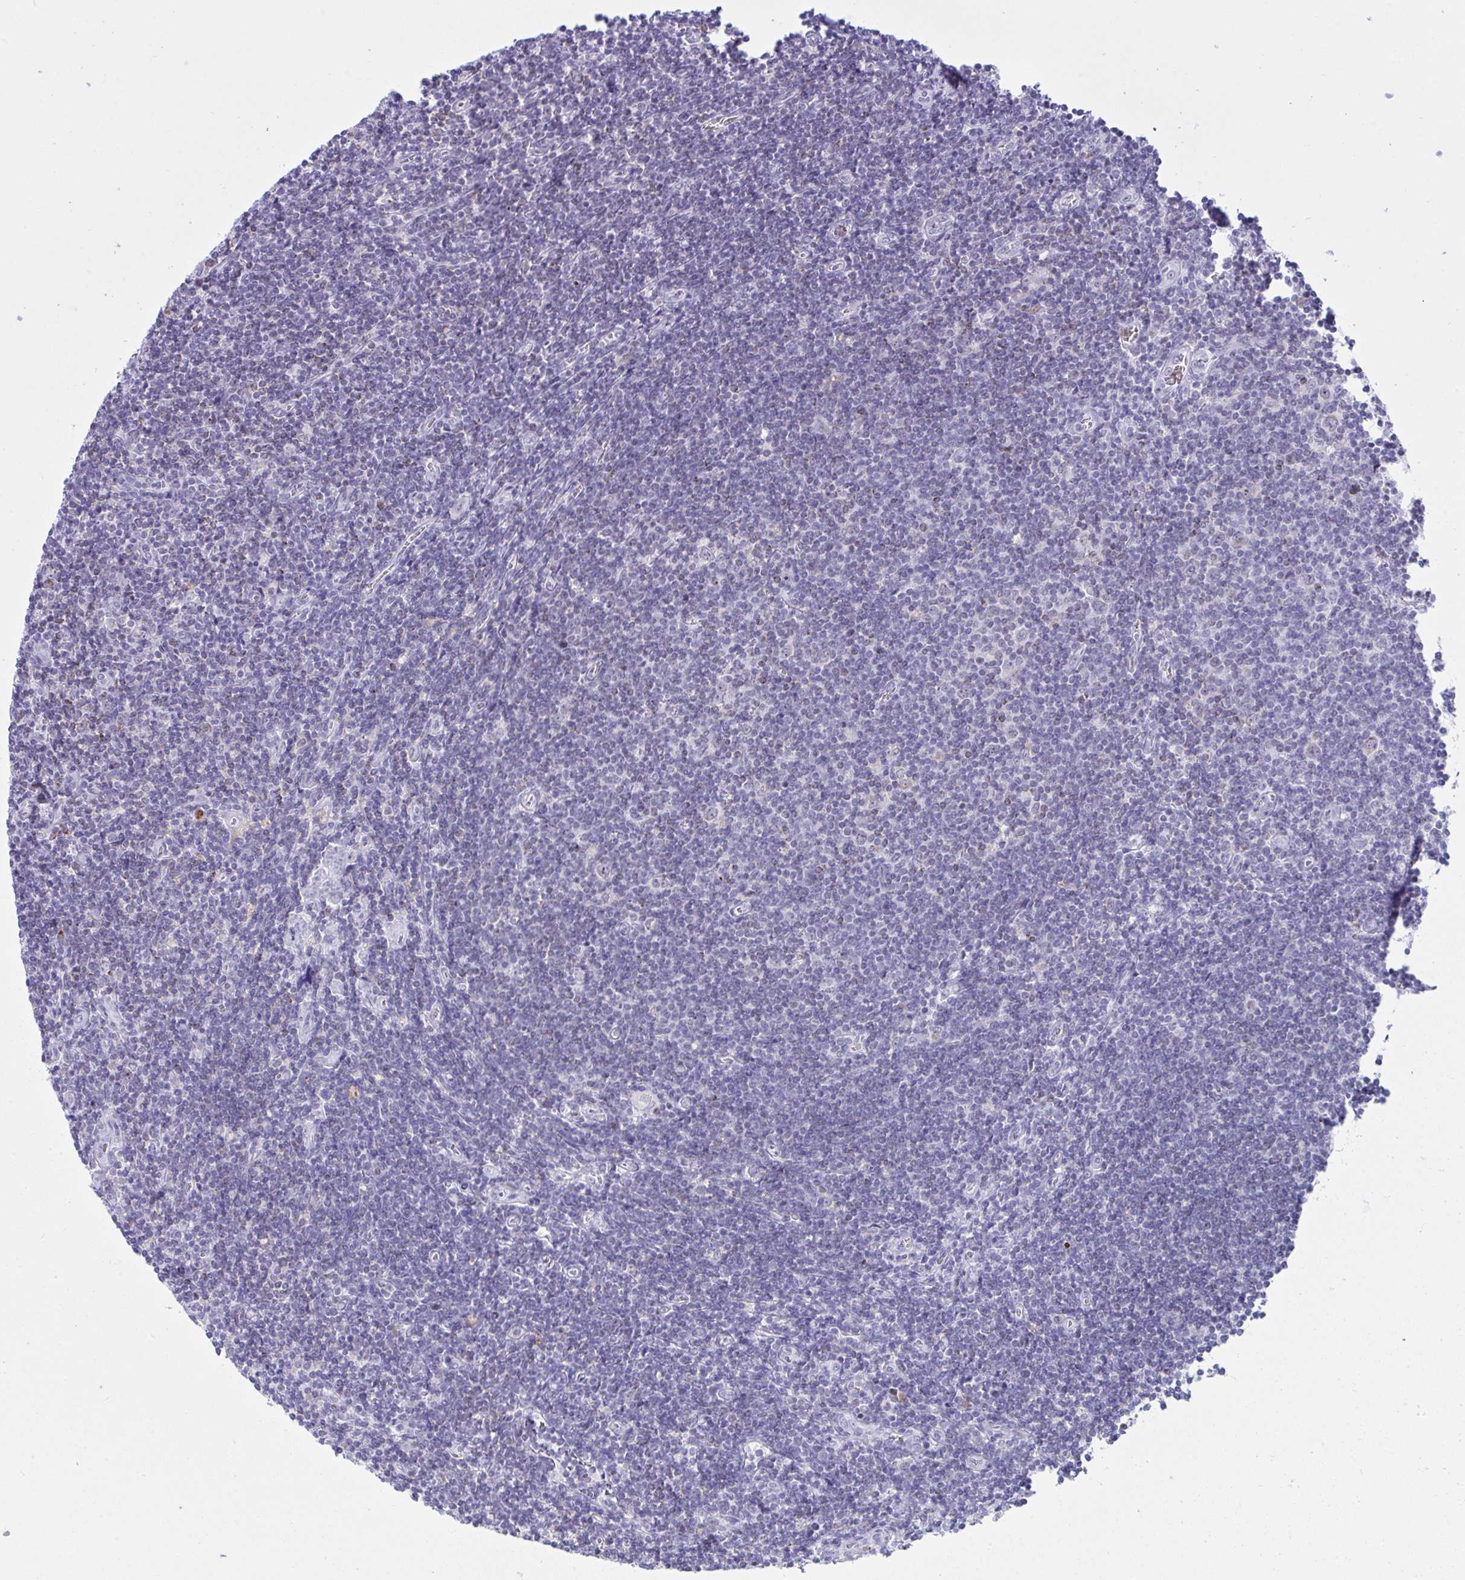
{"staining": {"intensity": "negative", "quantity": "none", "location": "none"}, "tissue": "lymphoma", "cell_type": "Tumor cells", "image_type": "cancer", "snomed": [{"axis": "morphology", "description": "Hodgkin's disease, NOS"}, {"axis": "topography", "description": "Lymph node"}], "caption": "This is an IHC image of human Hodgkin's disease. There is no positivity in tumor cells.", "gene": "PLA2G12B", "patient": {"sex": "male", "age": 40}}